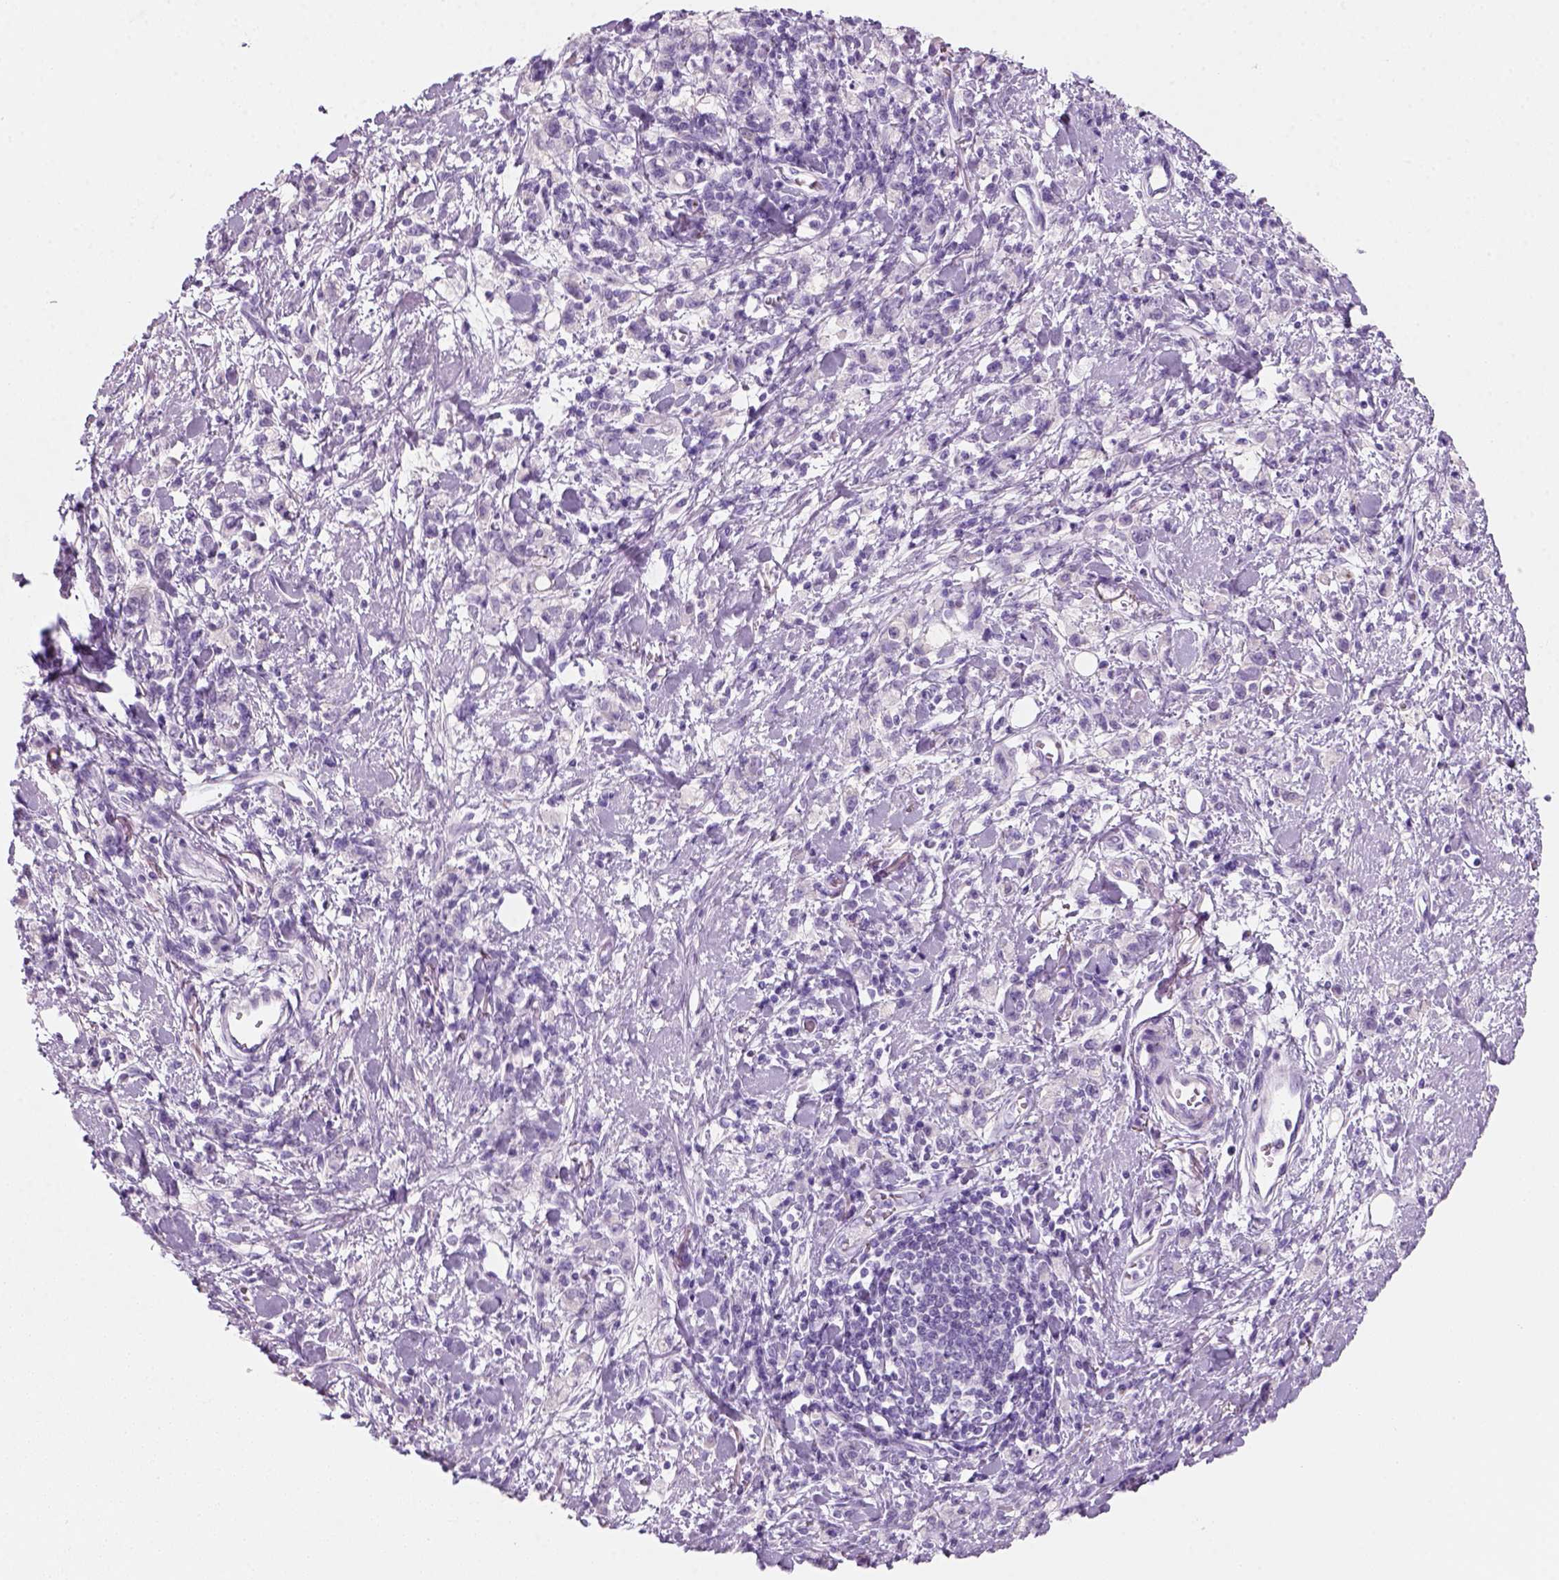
{"staining": {"intensity": "negative", "quantity": "none", "location": "none"}, "tissue": "stomach cancer", "cell_type": "Tumor cells", "image_type": "cancer", "snomed": [{"axis": "morphology", "description": "Adenocarcinoma, NOS"}, {"axis": "topography", "description": "Stomach"}], "caption": "Immunohistochemical staining of stomach adenocarcinoma displays no significant expression in tumor cells. (DAB (3,3'-diaminobenzidine) IHC visualized using brightfield microscopy, high magnification).", "gene": "KRTAP11-1", "patient": {"sex": "male", "age": 77}}